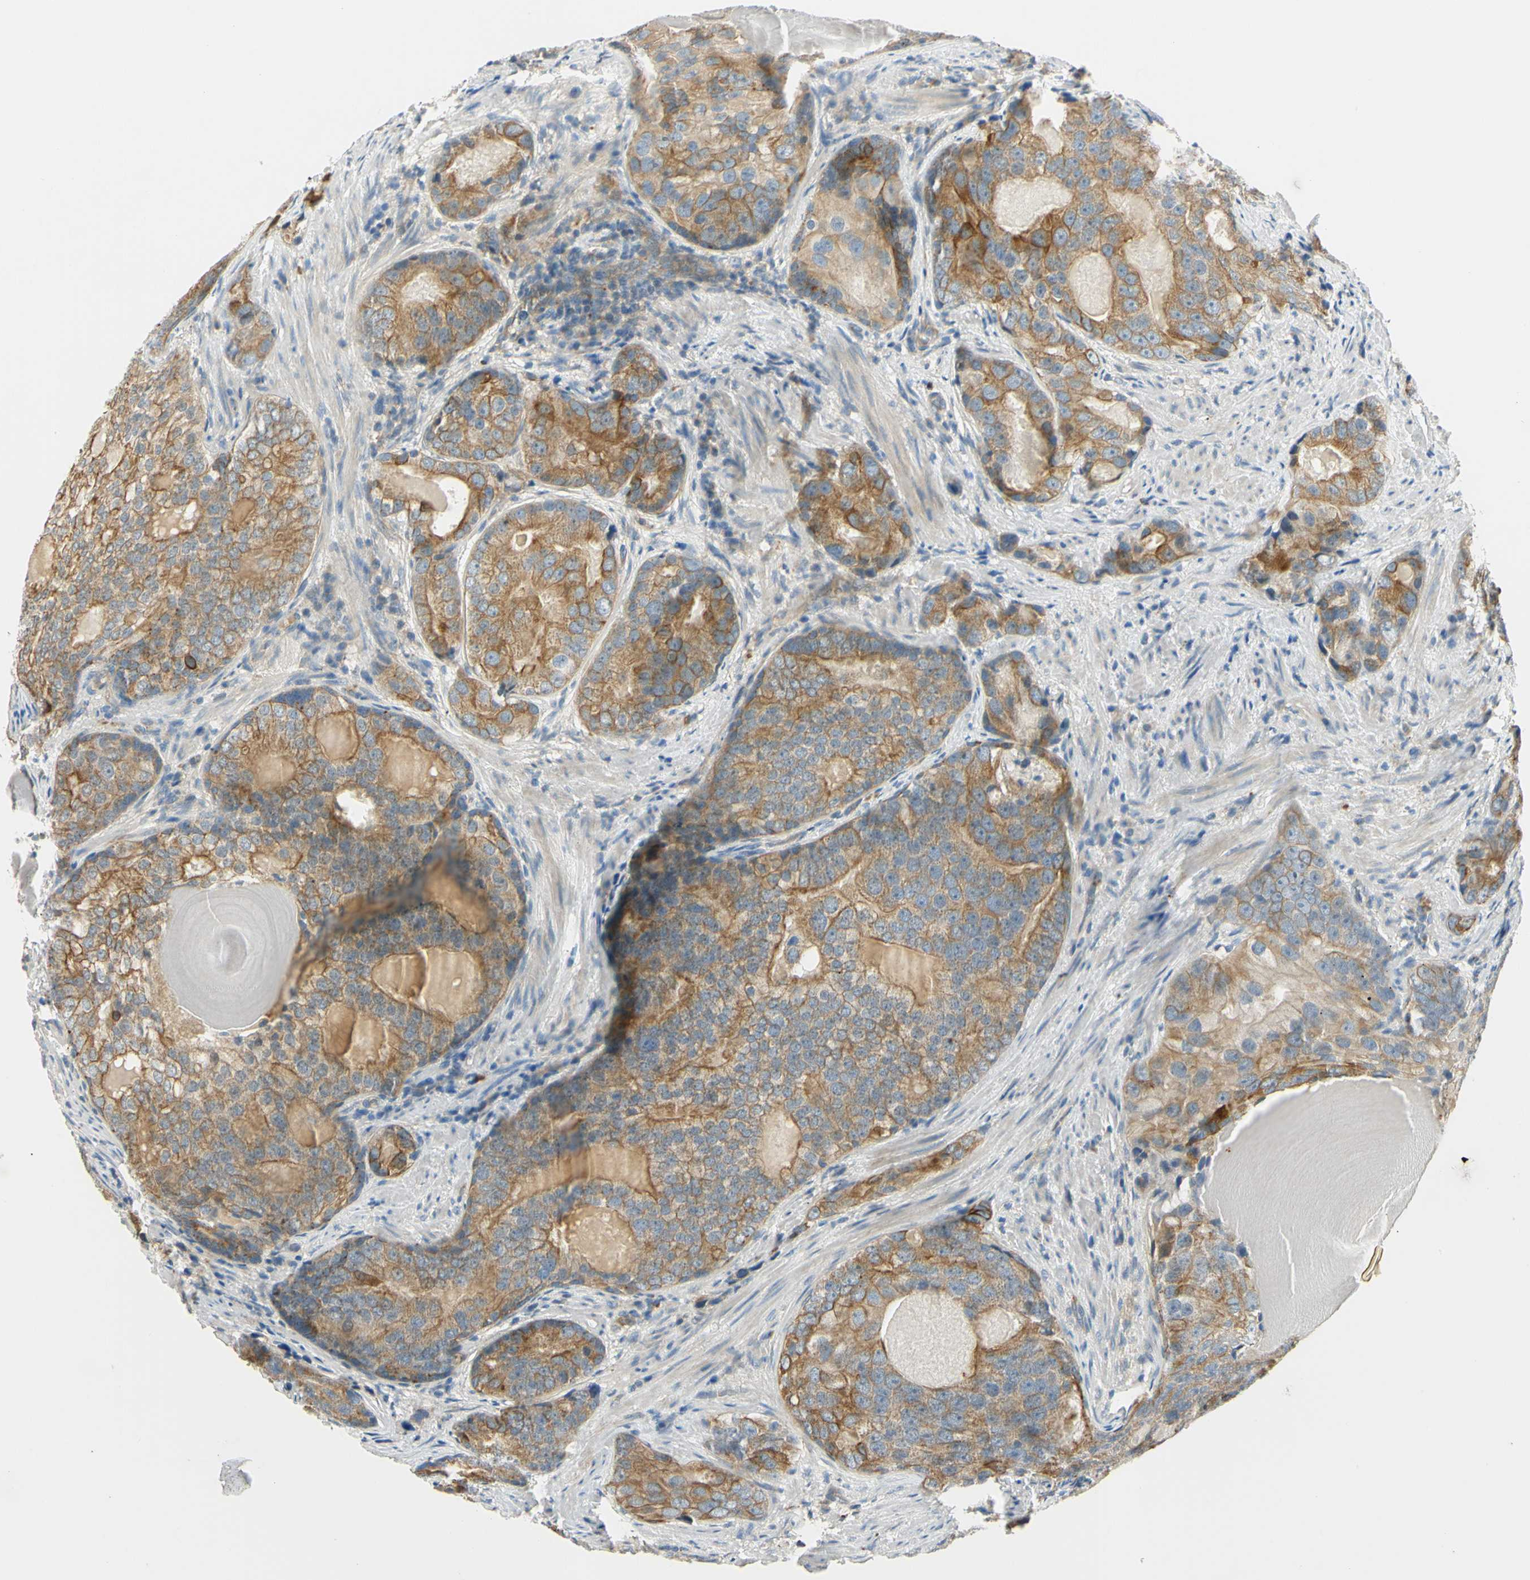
{"staining": {"intensity": "moderate", "quantity": ">75%", "location": "cytoplasmic/membranous"}, "tissue": "prostate cancer", "cell_type": "Tumor cells", "image_type": "cancer", "snomed": [{"axis": "morphology", "description": "Adenocarcinoma, High grade"}, {"axis": "topography", "description": "Prostate"}], "caption": "Immunohistochemistry (DAB (3,3'-diaminobenzidine)) staining of human prostate high-grade adenocarcinoma exhibits moderate cytoplasmic/membranous protein positivity in approximately >75% of tumor cells.", "gene": "LAMA3", "patient": {"sex": "male", "age": 66}}